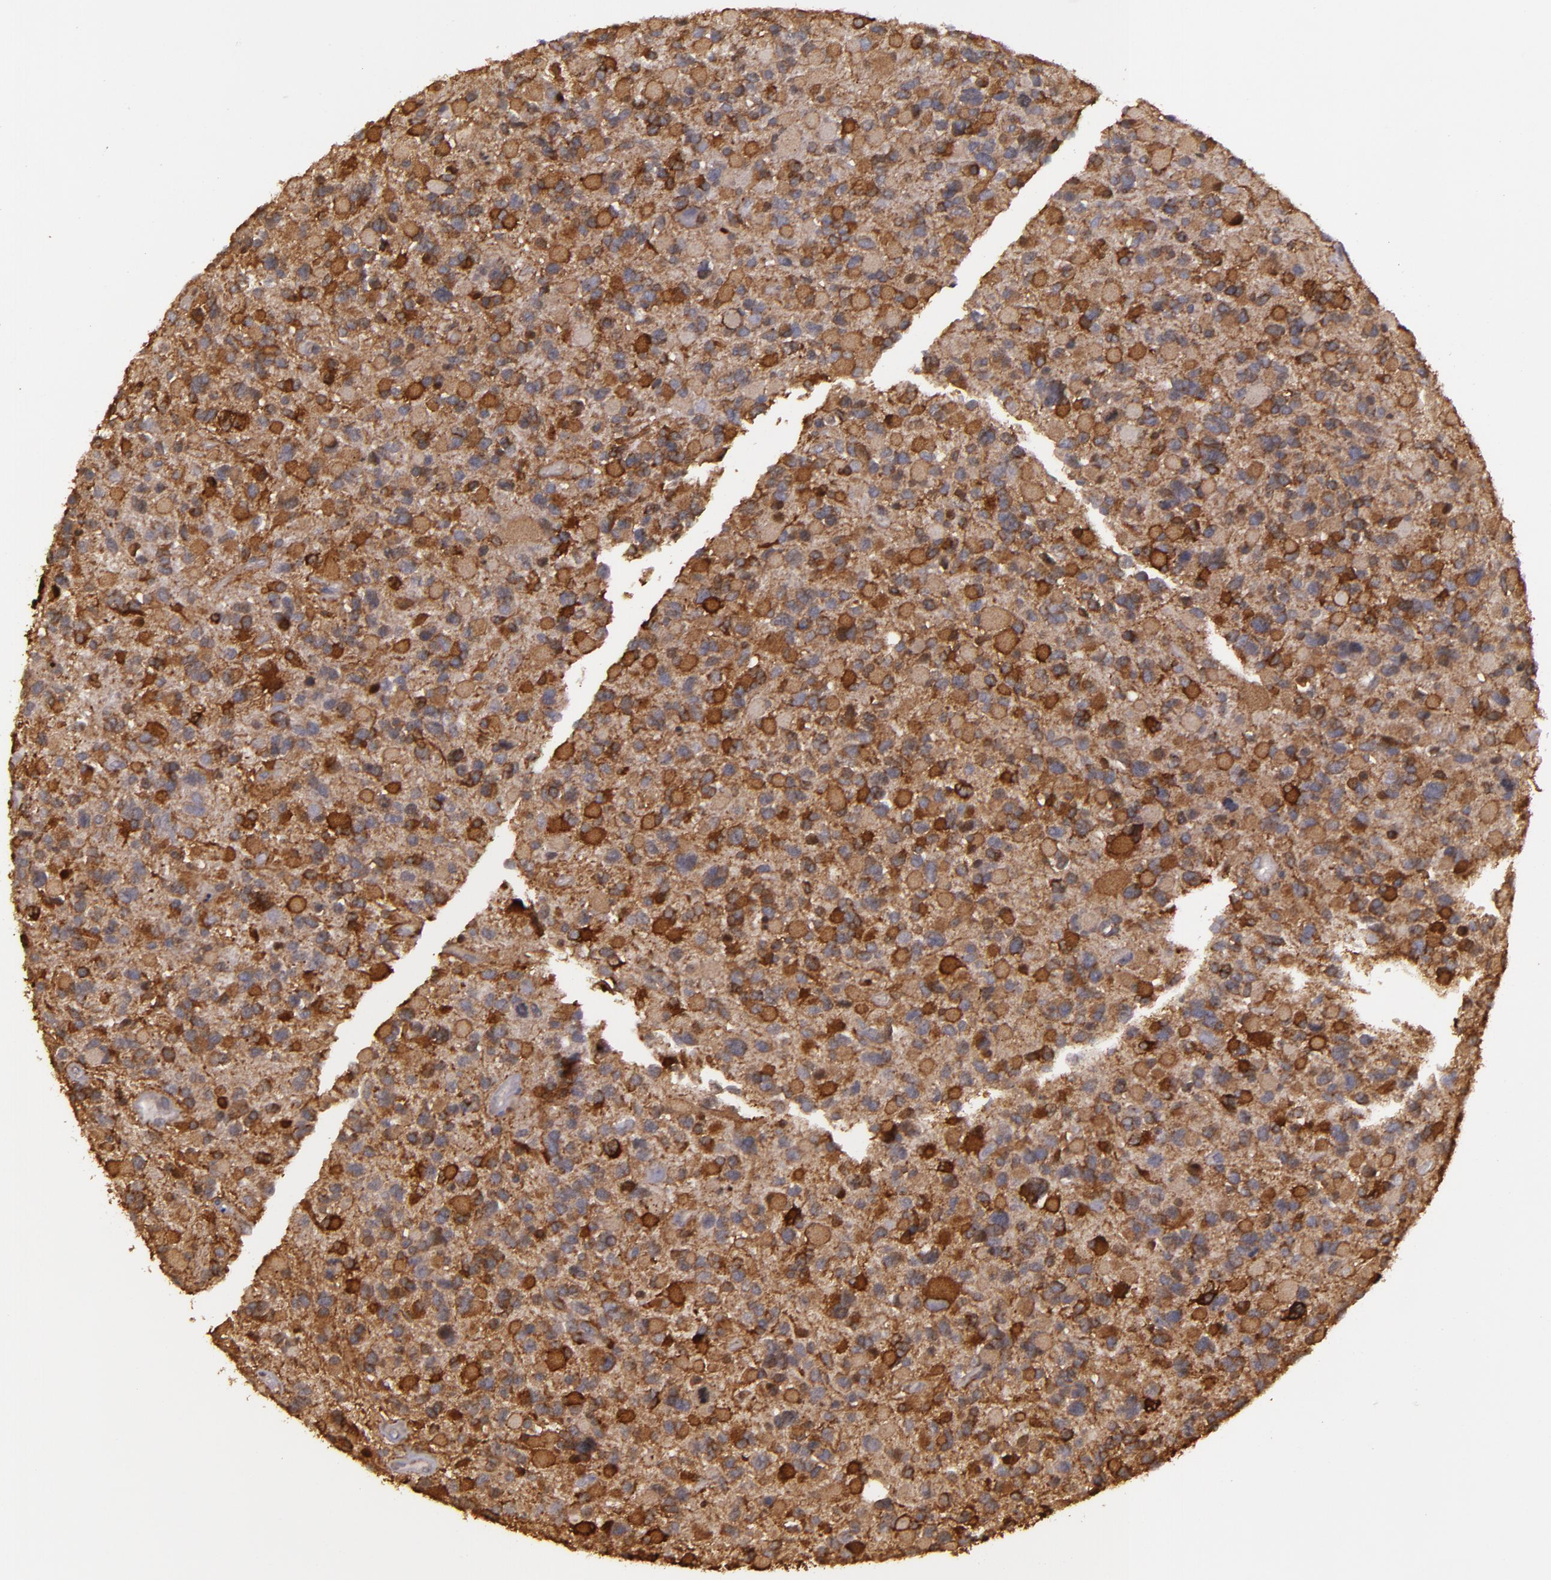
{"staining": {"intensity": "strong", "quantity": ">75%", "location": "cytoplasmic/membranous"}, "tissue": "glioma", "cell_type": "Tumor cells", "image_type": "cancer", "snomed": [{"axis": "morphology", "description": "Glioma, malignant, High grade"}, {"axis": "topography", "description": "Brain"}], "caption": "IHC photomicrograph of neoplastic tissue: human glioma stained using immunohistochemistry reveals high levels of strong protein expression localized specifically in the cytoplasmic/membranous of tumor cells, appearing as a cytoplasmic/membranous brown color.", "gene": "SLC9A3R1", "patient": {"sex": "female", "age": 37}}